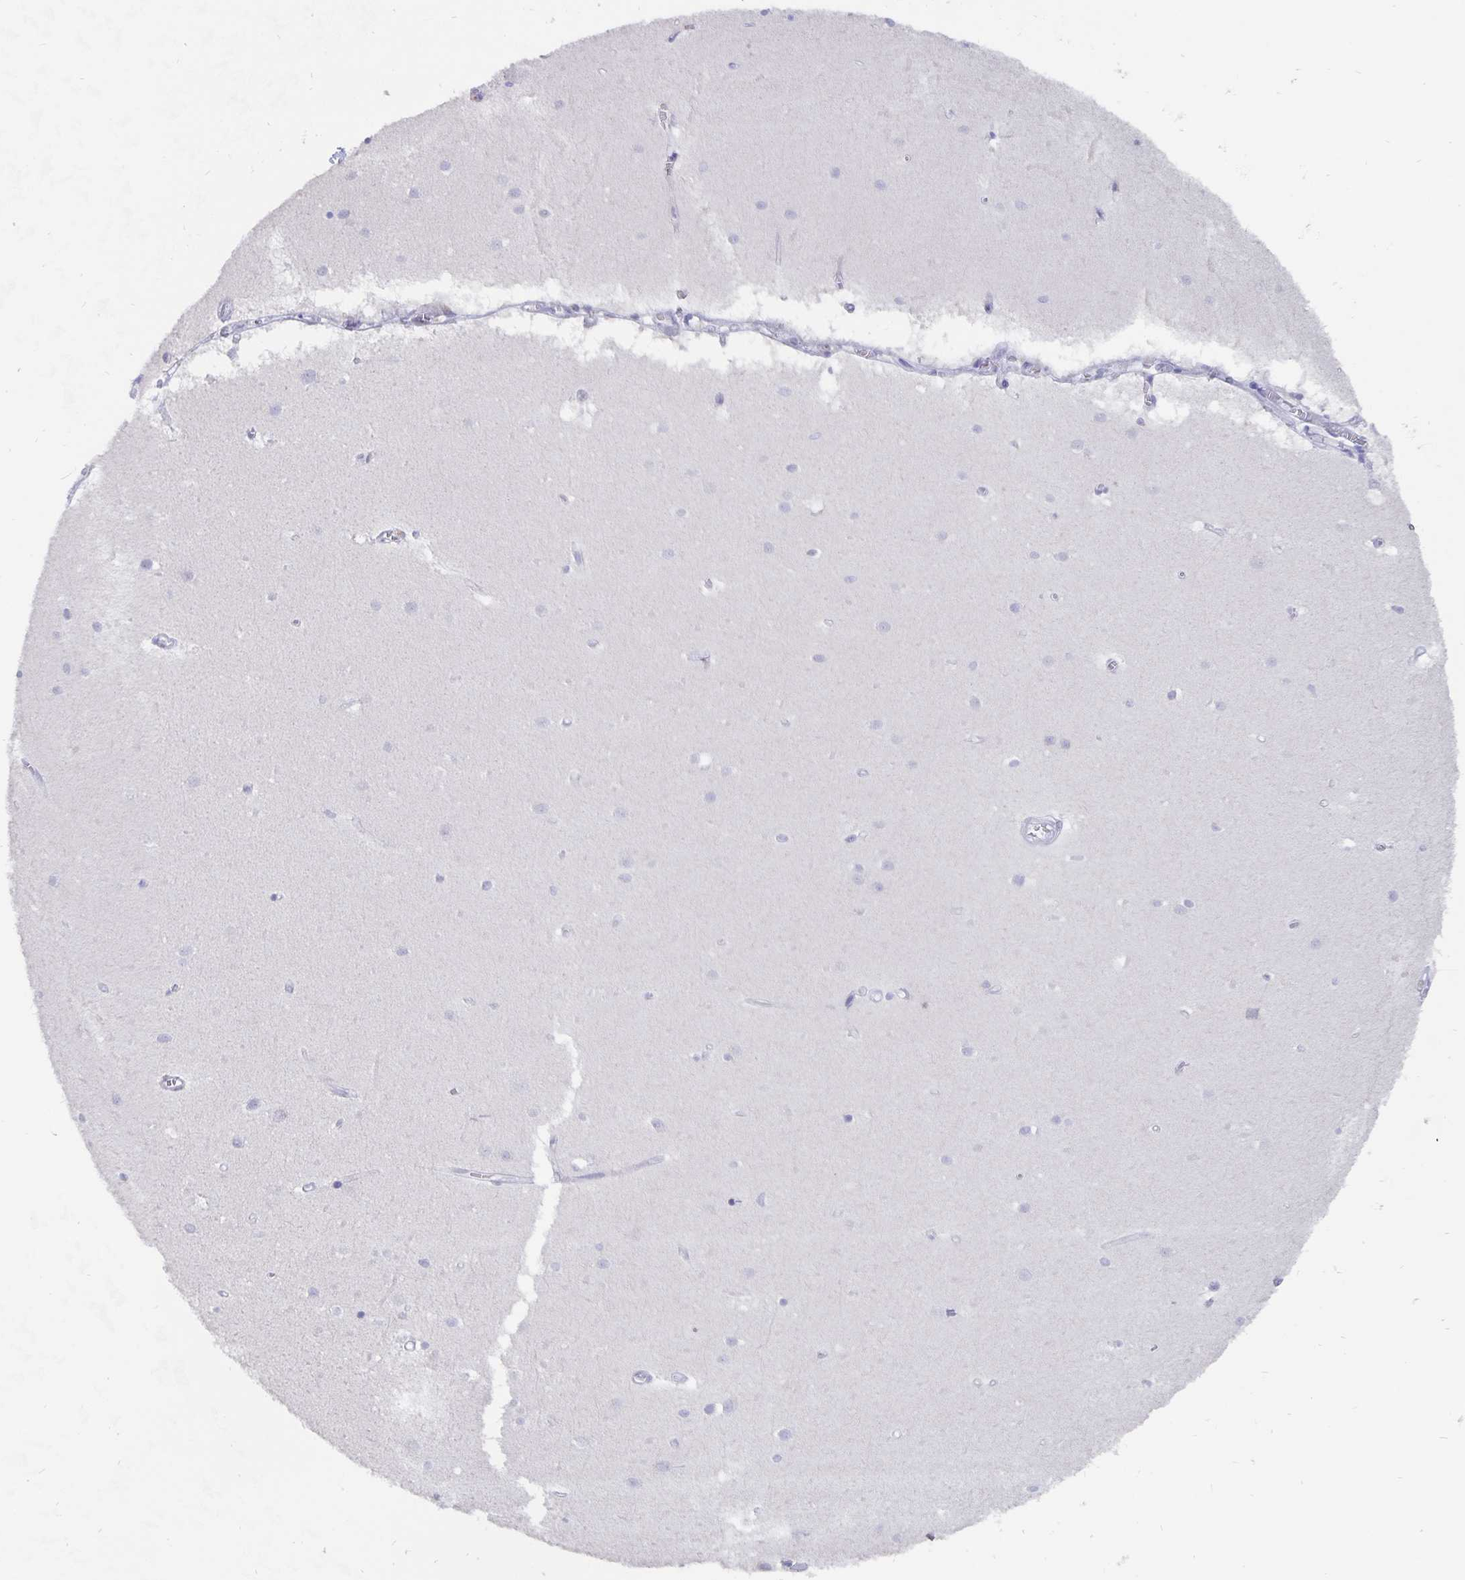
{"staining": {"intensity": "negative", "quantity": "none", "location": "none"}, "tissue": "cerebellum", "cell_type": "Cells in granular layer", "image_type": "normal", "snomed": [{"axis": "morphology", "description": "Normal tissue, NOS"}, {"axis": "topography", "description": "Cerebellum"}], "caption": "Cells in granular layer are negative for protein expression in normal human cerebellum. The staining was performed using DAB to visualize the protein expression in brown, while the nuclei were stained in blue with hematoxylin (Magnification: 20x).", "gene": "SMOC1", "patient": {"sex": "male", "age": 54}}